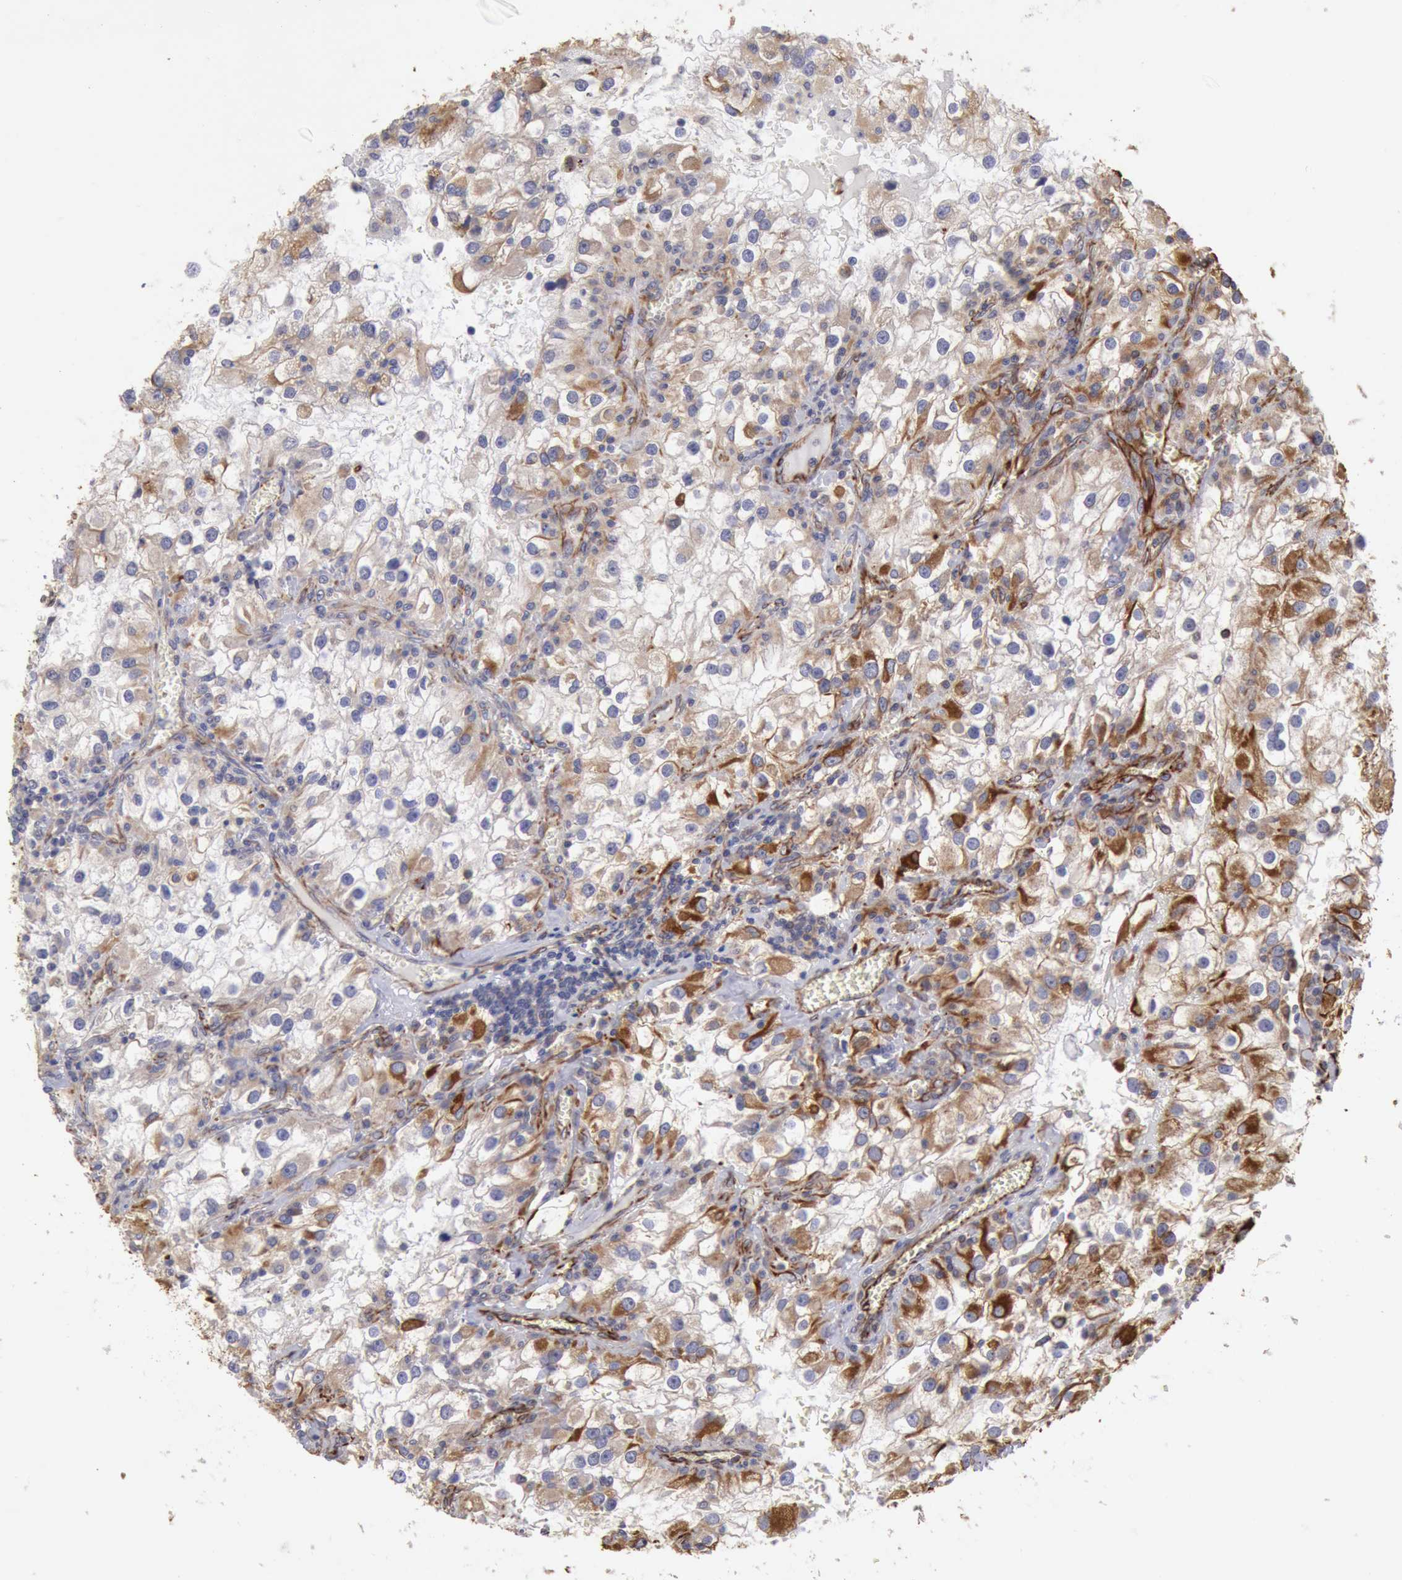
{"staining": {"intensity": "moderate", "quantity": ">75%", "location": "cytoplasmic/membranous"}, "tissue": "renal cancer", "cell_type": "Tumor cells", "image_type": "cancer", "snomed": [{"axis": "morphology", "description": "Adenocarcinoma, NOS"}, {"axis": "topography", "description": "Kidney"}], "caption": "Renal cancer was stained to show a protein in brown. There is medium levels of moderate cytoplasmic/membranous expression in approximately >75% of tumor cells.", "gene": "RNF139", "patient": {"sex": "female", "age": 52}}